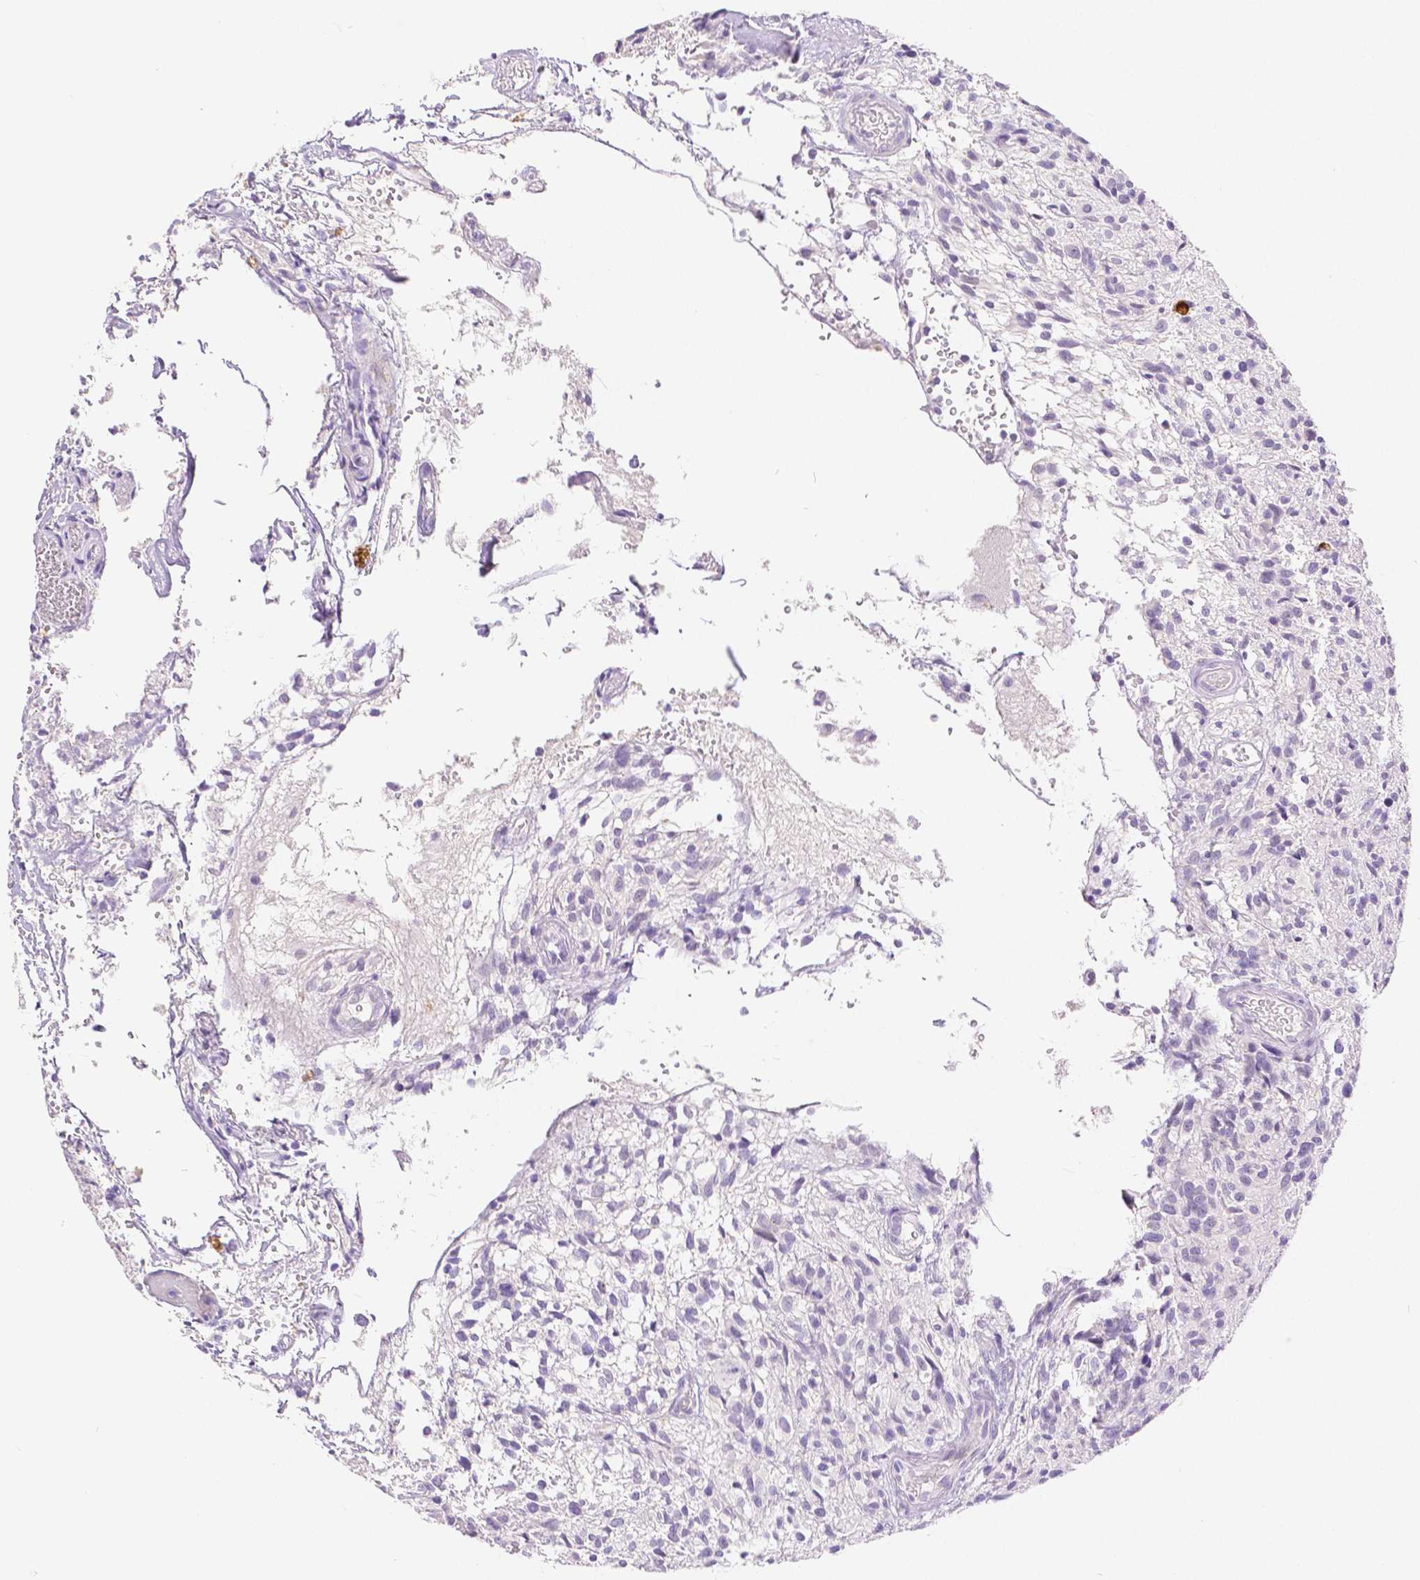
{"staining": {"intensity": "negative", "quantity": "none", "location": "none"}, "tissue": "glioma", "cell_type": "Tumor cells", "image_type": "cancer", "snomed": [{"axis": "morphology", "description": "Glioma, malignant, High grade"}, {"axis": "topography", "description": "Brain"}], "caption": "Tumor cells are negative for protein expression in human glioma.", "gene": "HNF1B", "patient": {"sex": "male", "age": 75}}